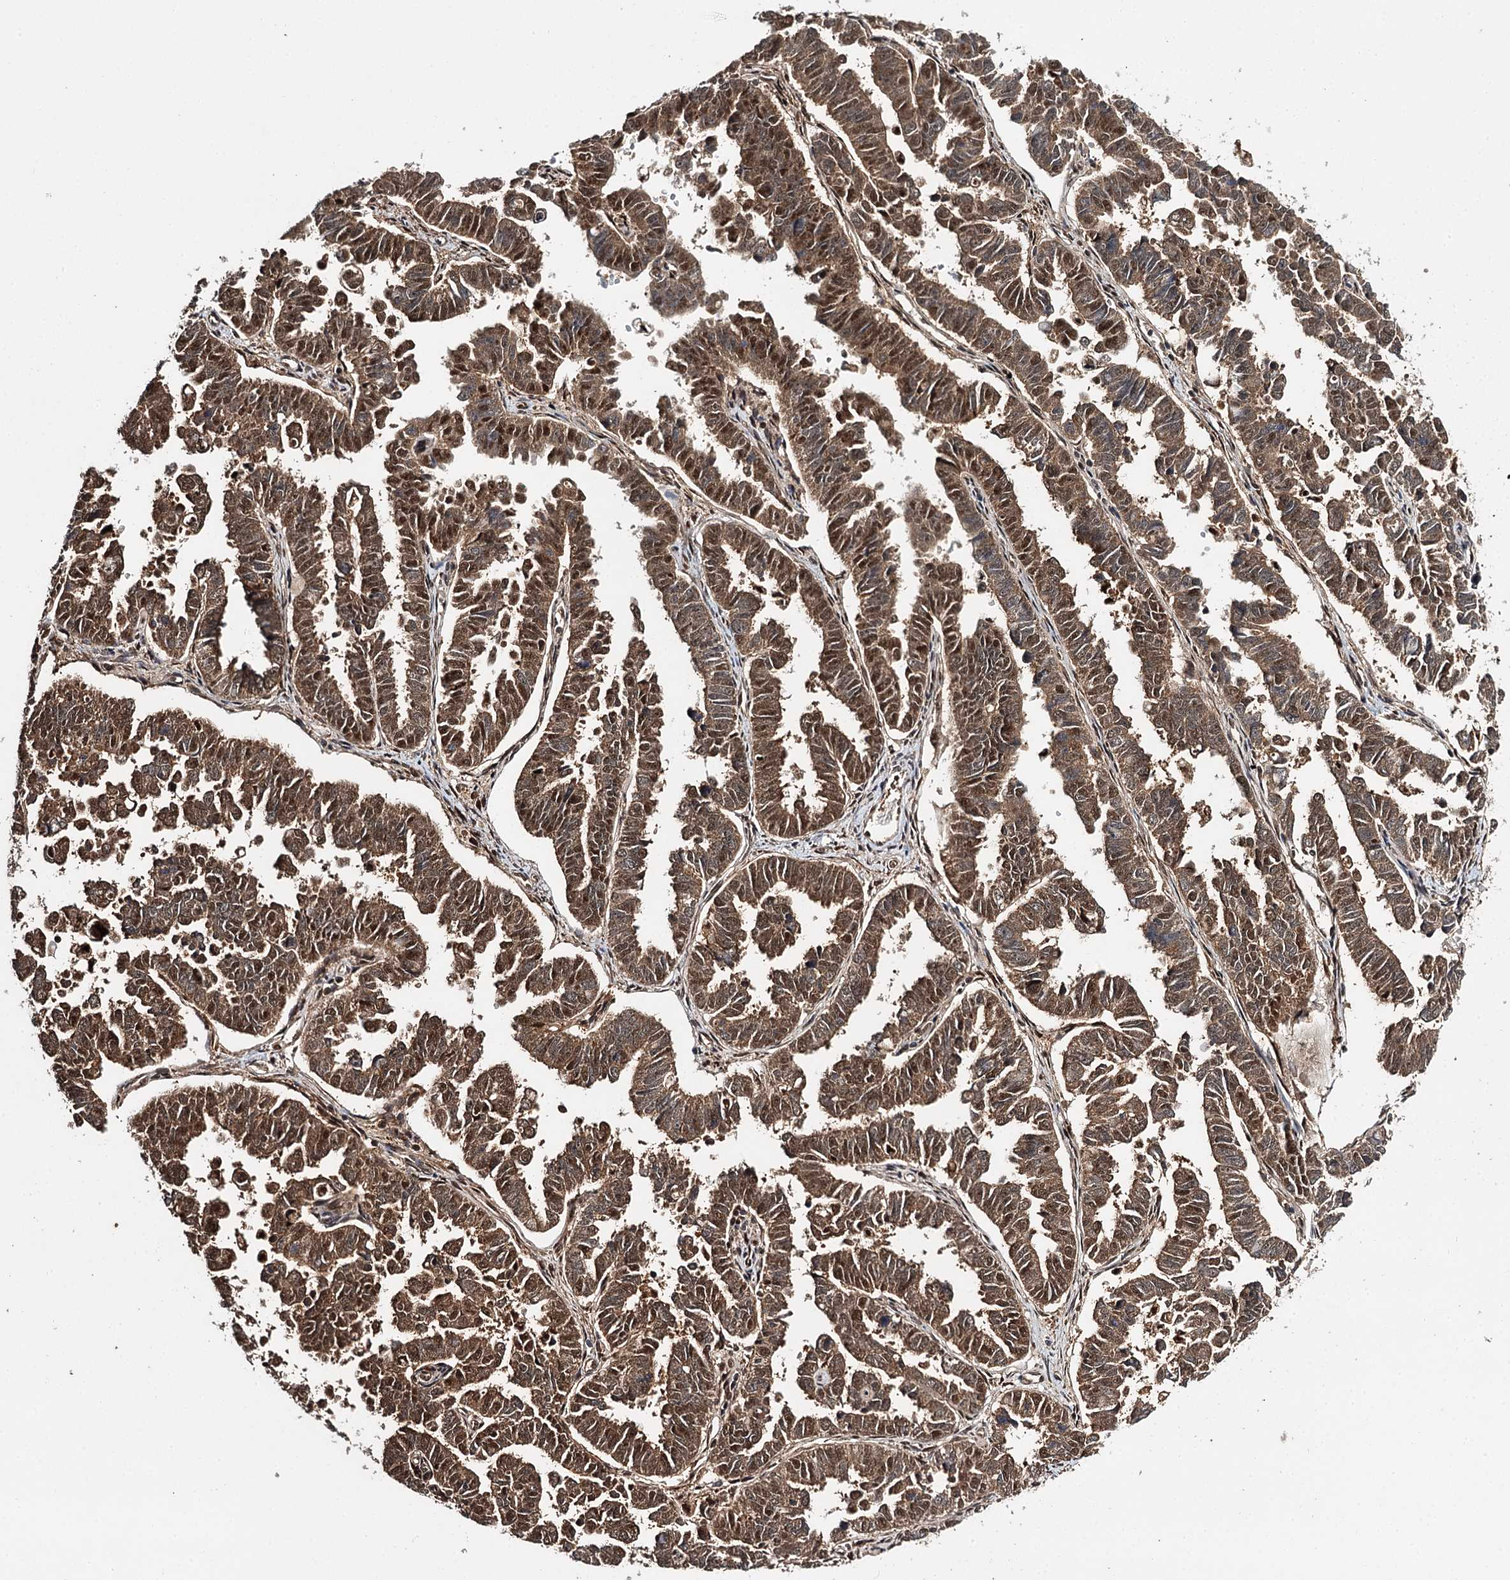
{"staining": {"intensity": "moderate", "quantity": ">75%", "location": "cytoplasmic/membranous,nuclear"}, "tissue": "endometrial cancer", "cell_type": "Tumor cells", "image_type": "cancer", "snomed": [{"axis": "morphology", "description": "Adenocarcinoma, NOS"}, {"axis": "topography", "description": "Endometrium"}], "caption": "Tumor cells display medium levels of moderate cytoplasmic/membranous and nuclear expression in about >75% of cells in human endometrial cancer (adenocarcinoma).", "gene": "N6AMT1", "patient": {"sex": "female", "age": 75}}